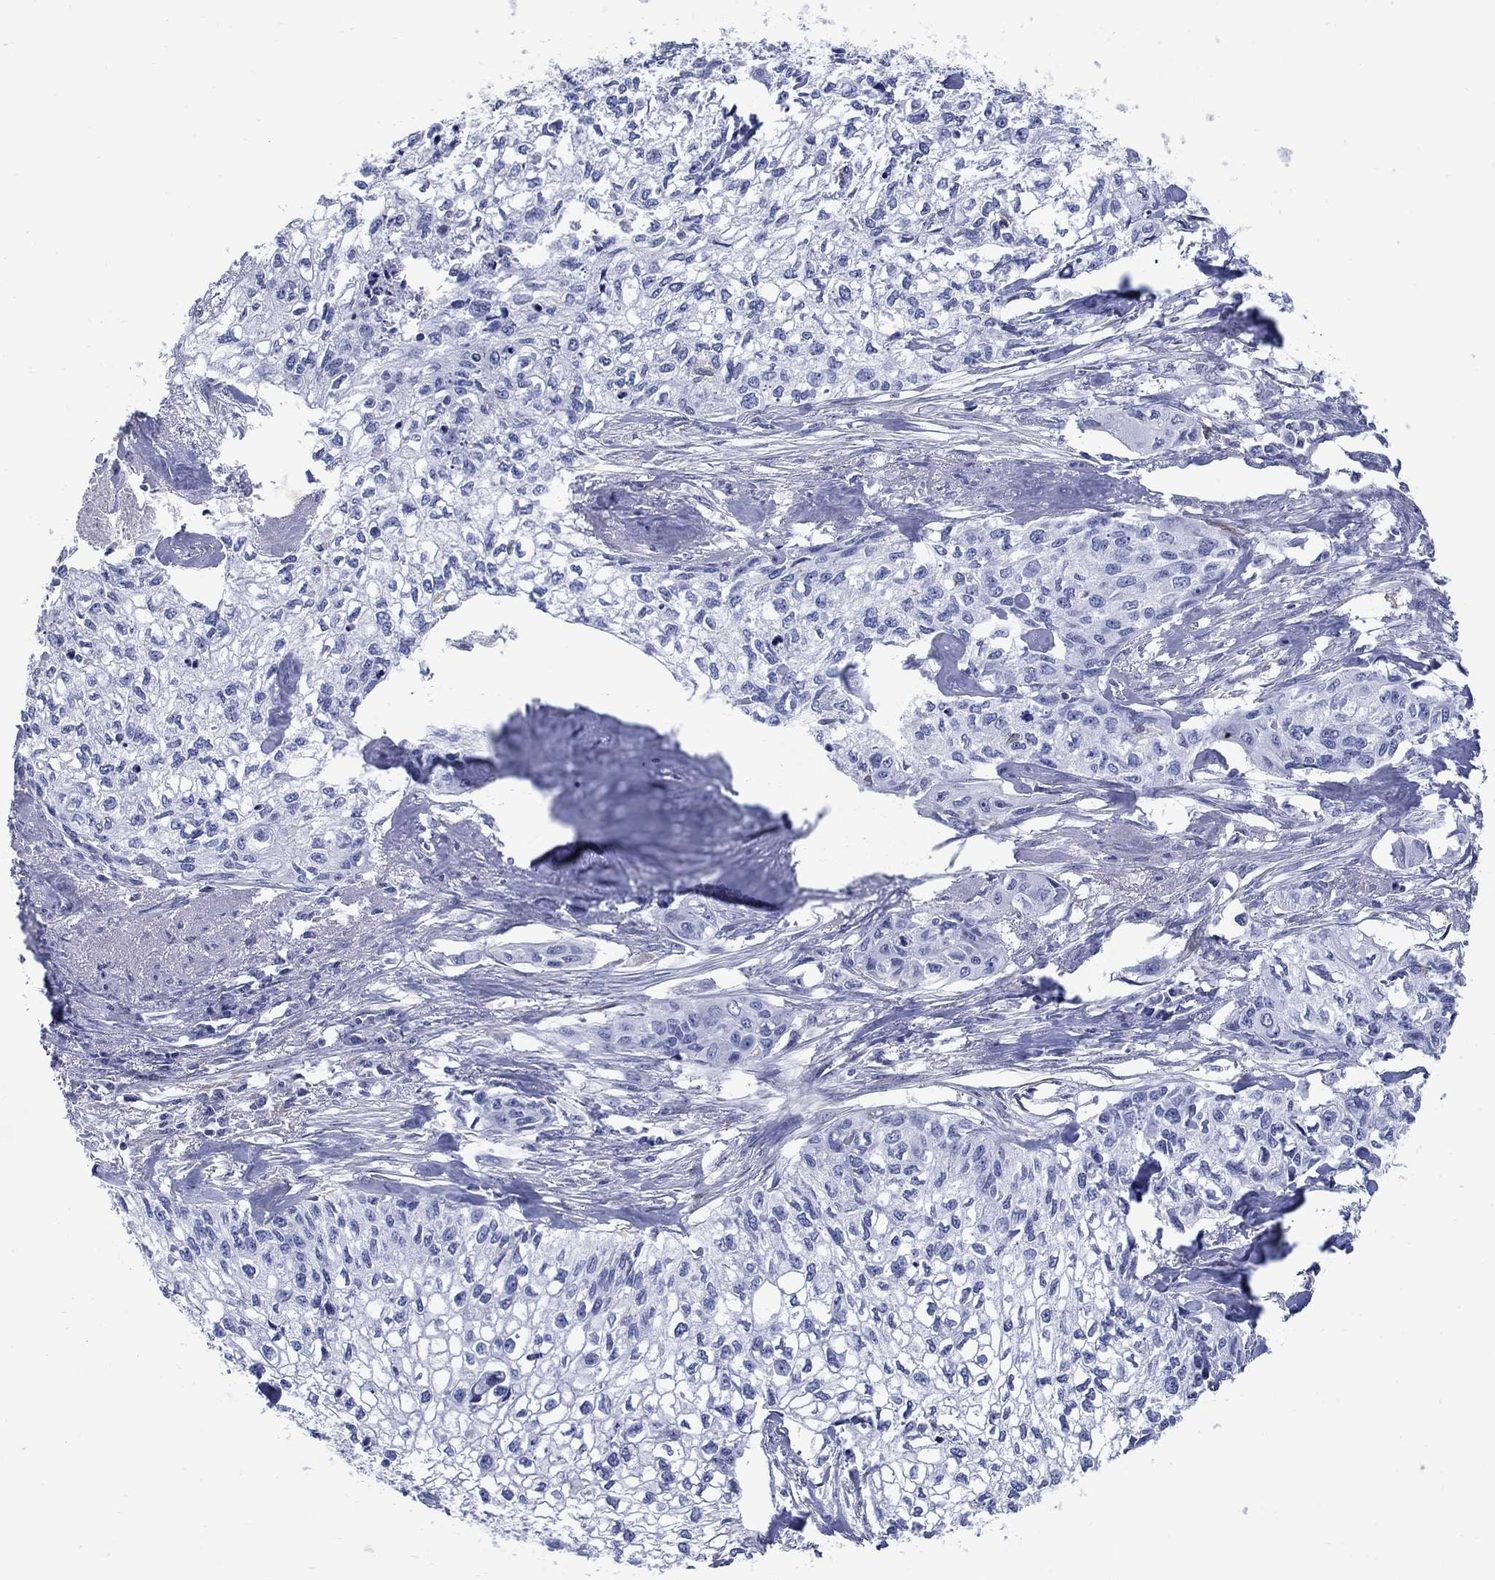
{"staining": {"intensity": "negative", "quantity": "none", "location": "none"}, "tissue": "cervical cancer", "cell_type": "Tumor cells", "image_type": "cancer", "snomed": [{"axis": "morphology", "description": "Squamous cell carcinoma, NOS"}, {"axis": "topography", "description": "Cervix"}], "caption": "The photomicrograph exhibits no significant staining in tumor cells of squamous cell carcinoma (cervical). Brightfield microscopy of IHC stained with DAB (3,3'-diaminobenzidine) (brown) and hematoxylin (blue), captured at high magnification.", "gene": "REEP2", "patient": {"sex": "female", "age": 58}}